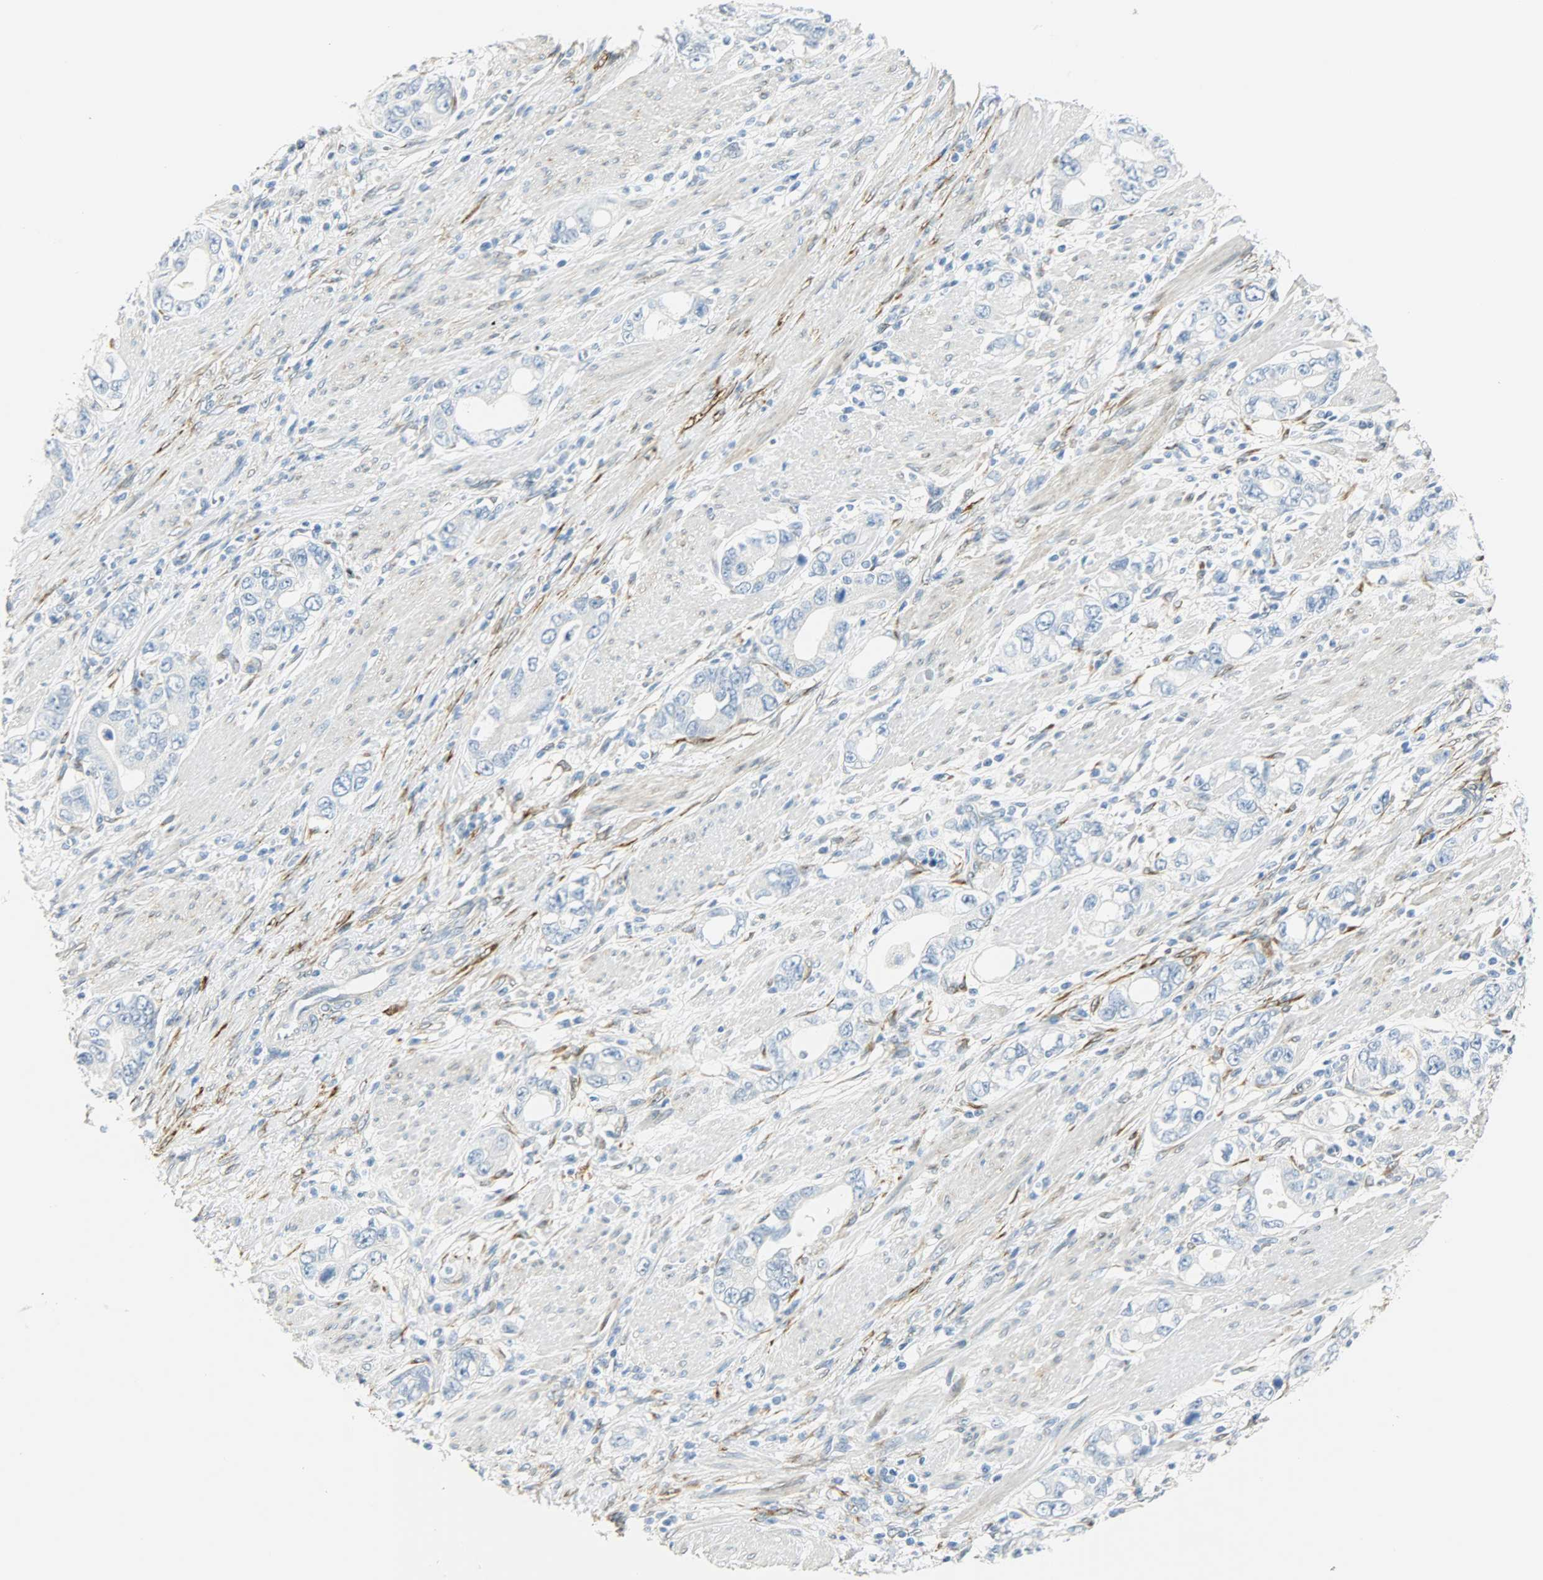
{"staining": {"intensity": "negative", "quantity": "none", "location": "none"}, "tissue": "stomach cancer", "cell_type": "Tumor cells", "image_type": "cancer", "snomed": [{"axis": "morphology", "description": "Adenocarcinoma, NOS"}, {"axis": "topography", "description": "Stomach, lower"}], "caption": "Tumor cells are negative for protein expression in human stomach adenocarcinoma.", "gene": "PKD2", "patient": {"sex": "female", "age": 93}}